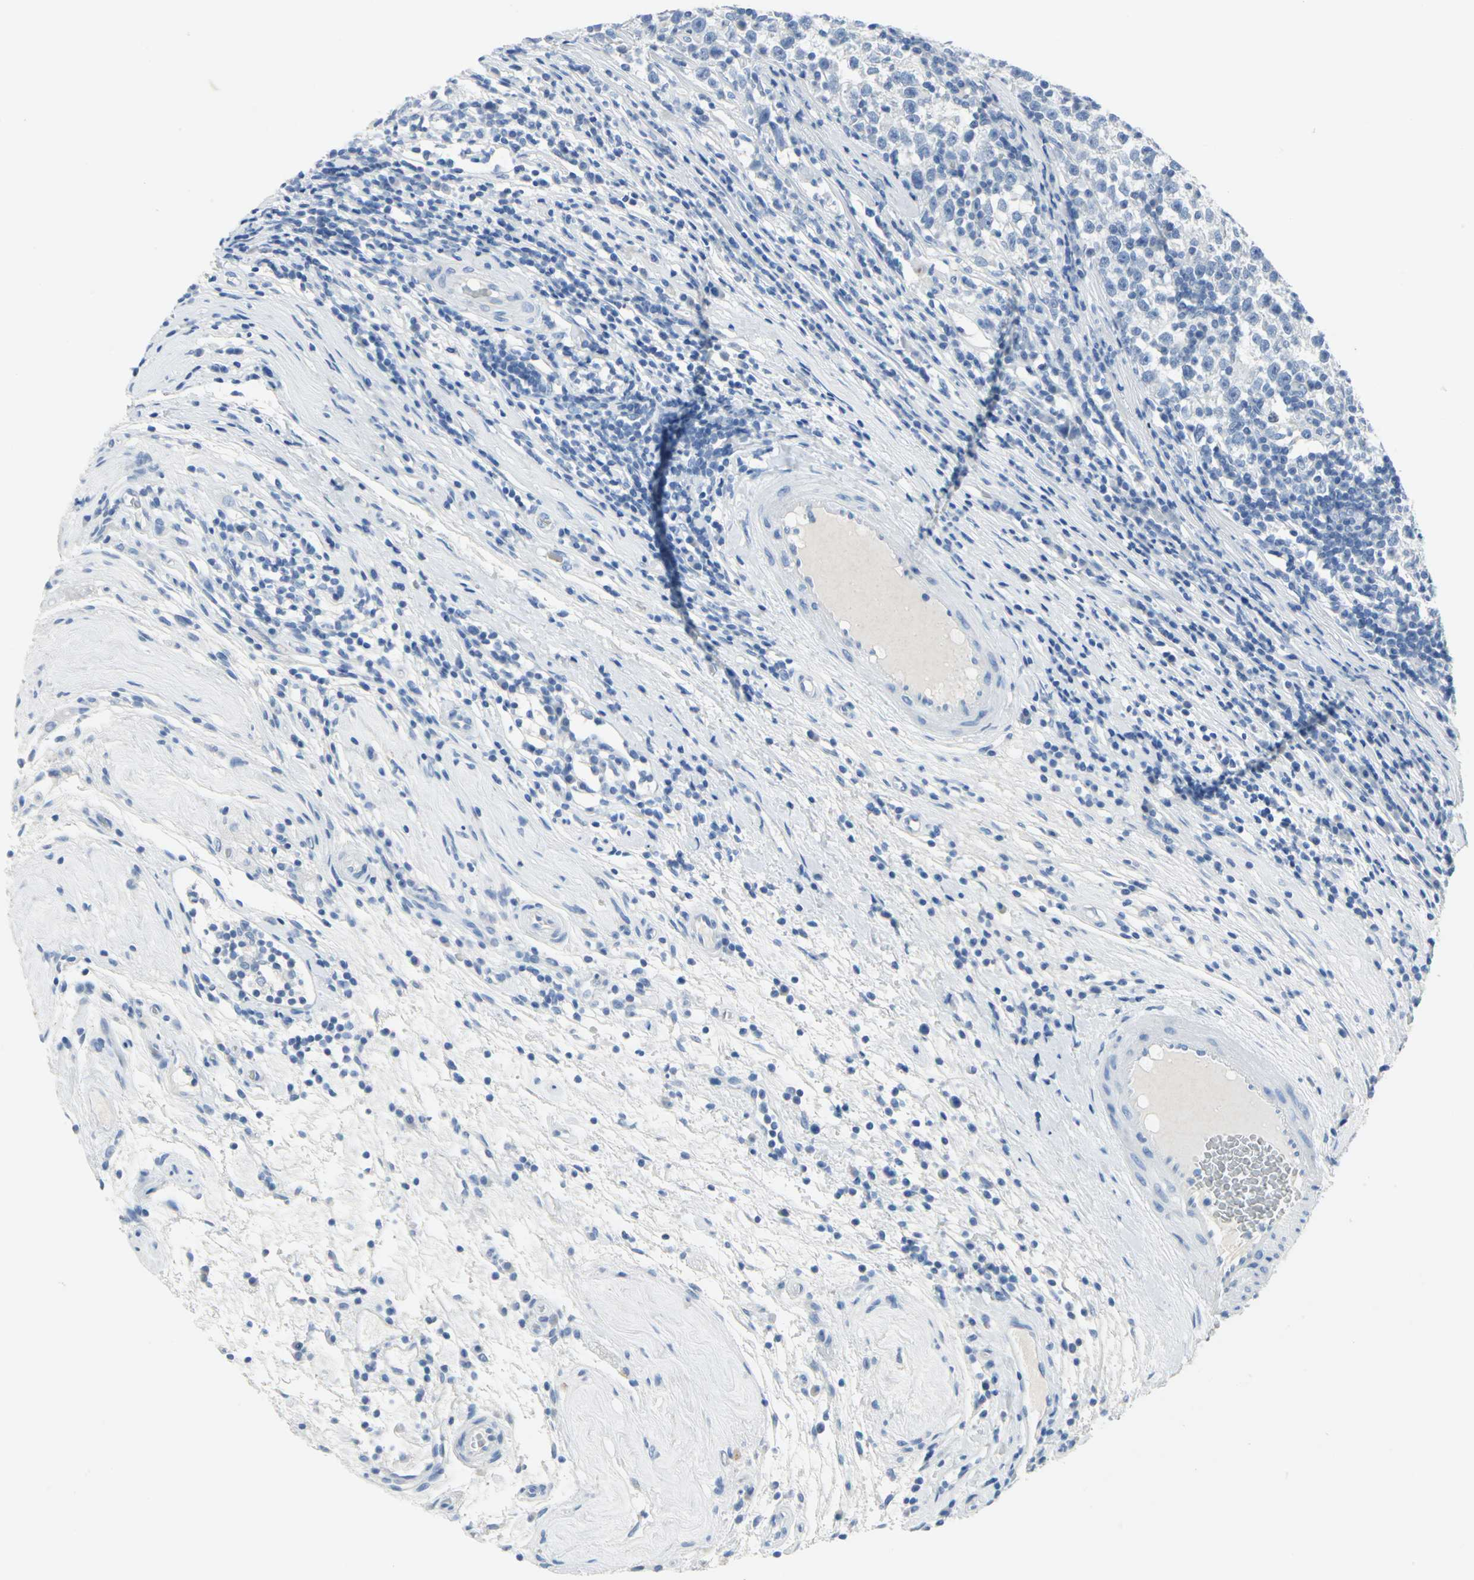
{"staining": {"intensity": "negative", "quantity": "none", "location": "none"}, "tissue": "testis cancer", "cell_type": "Tumor cells", "image_type": "cancer", "snomed": [{"axis": "morphology", "description": "Seminoma, NOS"}, {"axis": "topography", "description": "Testis"}], "caption": "Tumor cells are negative for protein expression in human testis cancer.", "gene": "SFN", "patient": {"sex": "male", "age": 43}}